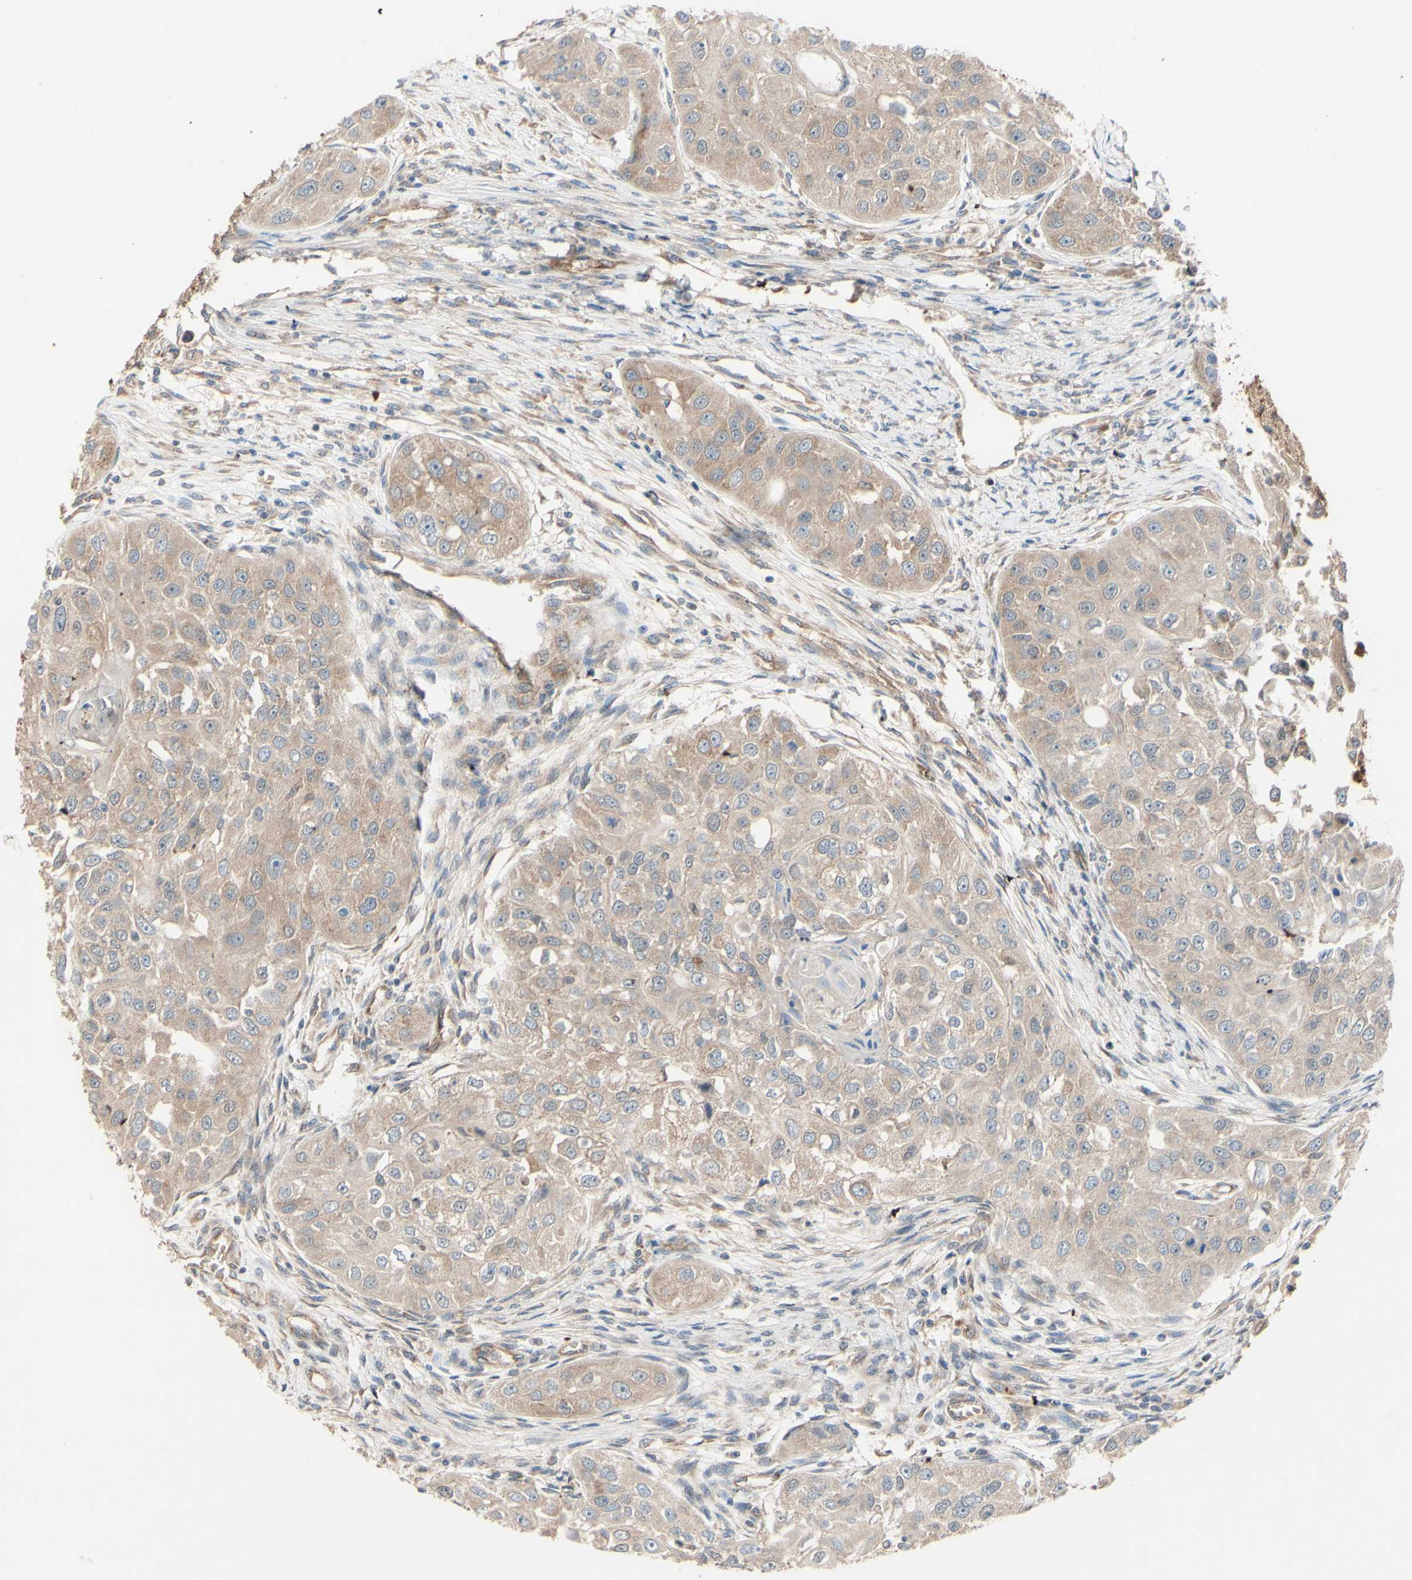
{"staining": {"intensity": "moderate", "quantity": ">75%", "location": "cytoplasmic/membranous"}, "tissue": "head and neck cancer", "cell_type": "Tumor cells", "image_type": "cancer", "snomed": [{"axis": "morphology", "description": "Normal tissue, NOS"}, {"axis": "morphology", "description": "Squamous cell carcinoma, NOS"}, {"axis": "topography", "description": "Skeletal muscle"}, {"axis": "topography", "description": "Head-Neck"}], "caption": "Approximately >75% of tumor cells in head and neck squamous cell carcinoma exhibit moderate cytoplasmic/membranous protein expression as visualized by brown immunohistochemical staining.", "gene": "PDGFB", "patient": {"sex": "male", "age": 51}}